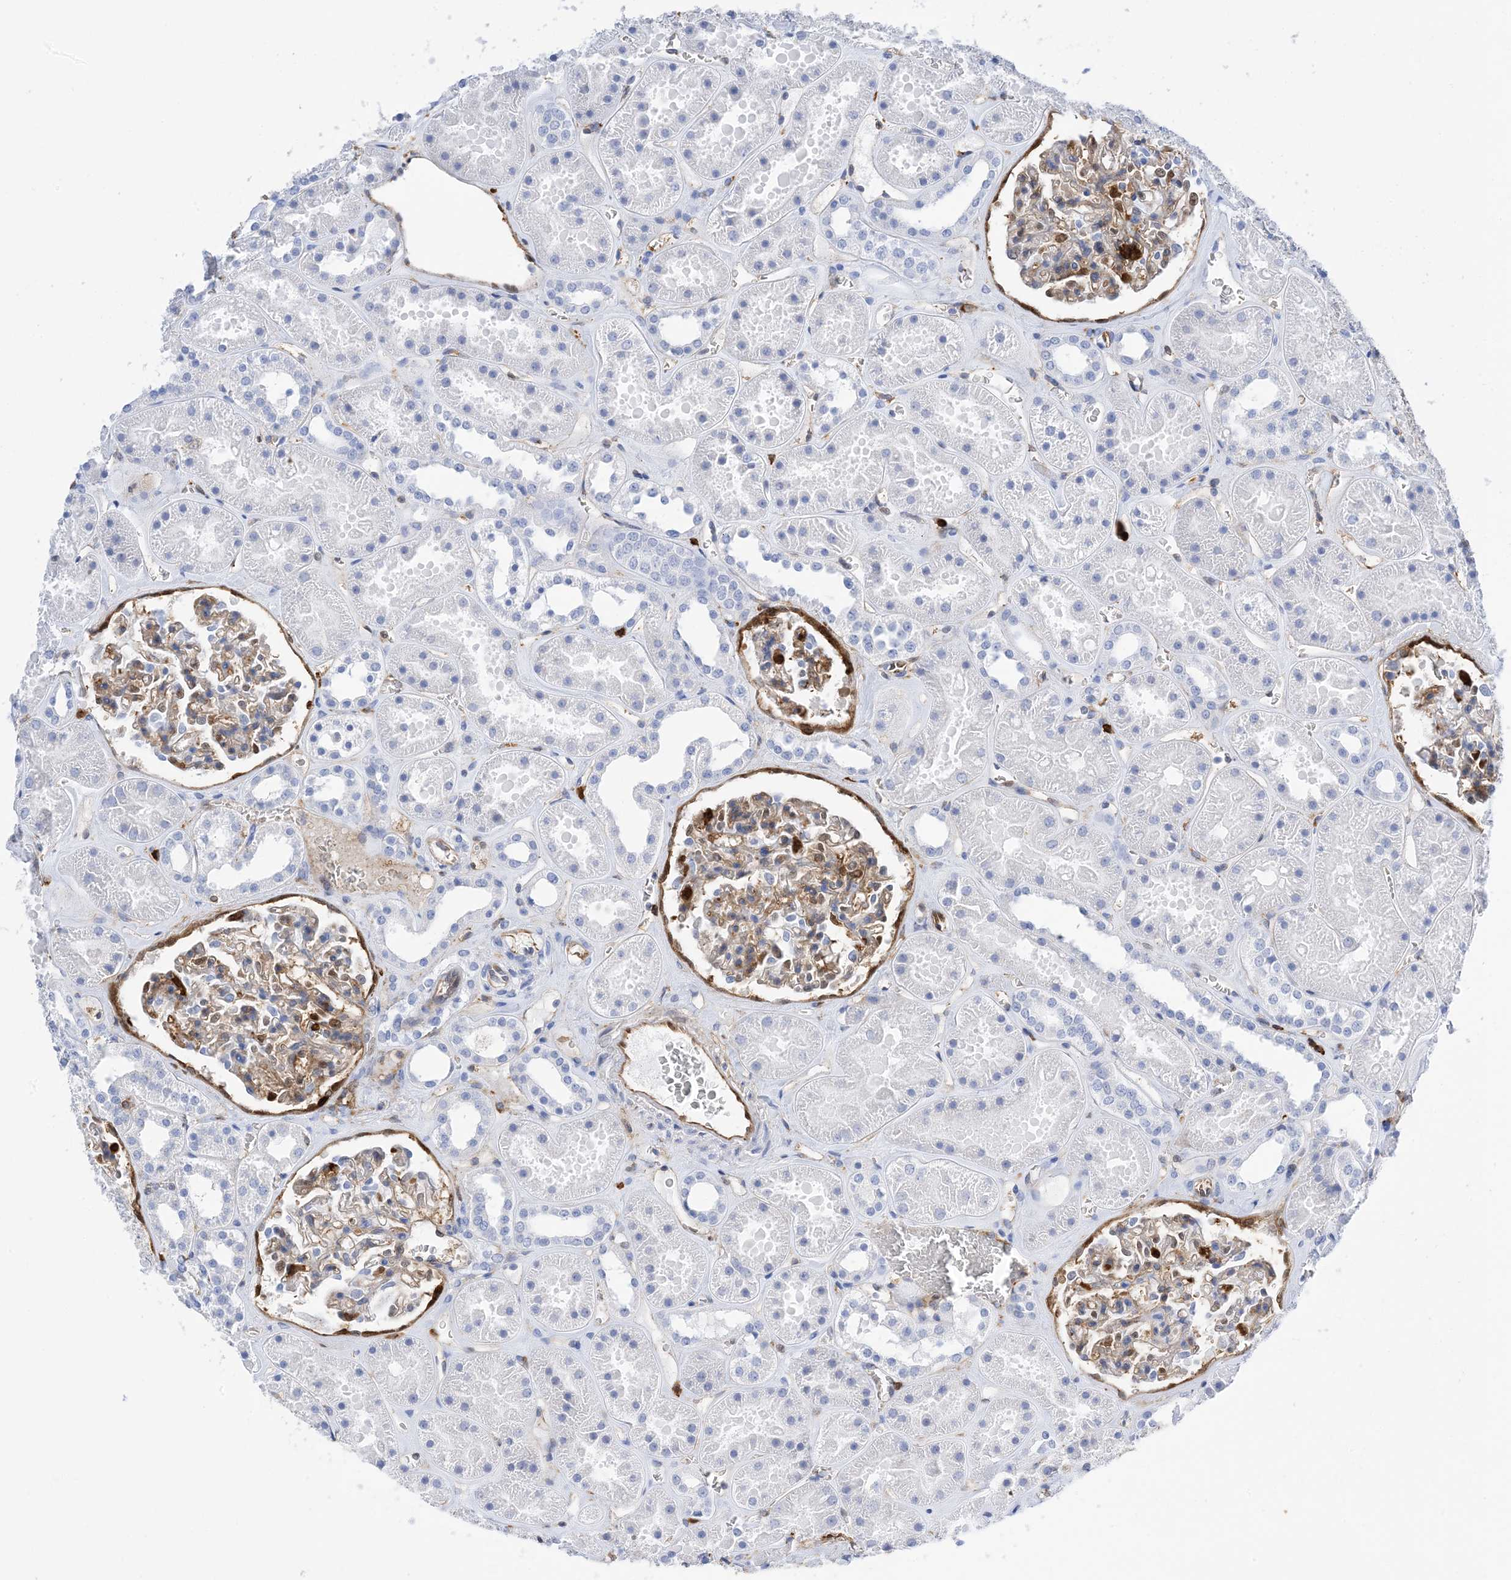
{"staining": {"intensity": "moderate", "quantity": "25%-75%", "location": "cytoplasmic/membranous,nuclear"}, "tissue": "kidney", "cell_type": "Cells in glomeruli", "image_type": "normal", "snomed": [{"axis": "morphology", "description": "Normal tissue, NOS"}, {"axis": "topography", "description": "Kidney"}], "caption": "Normal kidney exhibits moderate cytoplasmic/membranous,nuclear staining in approximately 25%-75% of cells in glomeruli.", "gene": "ANXA1", "patient": {"sex": "female", "age": 41}}